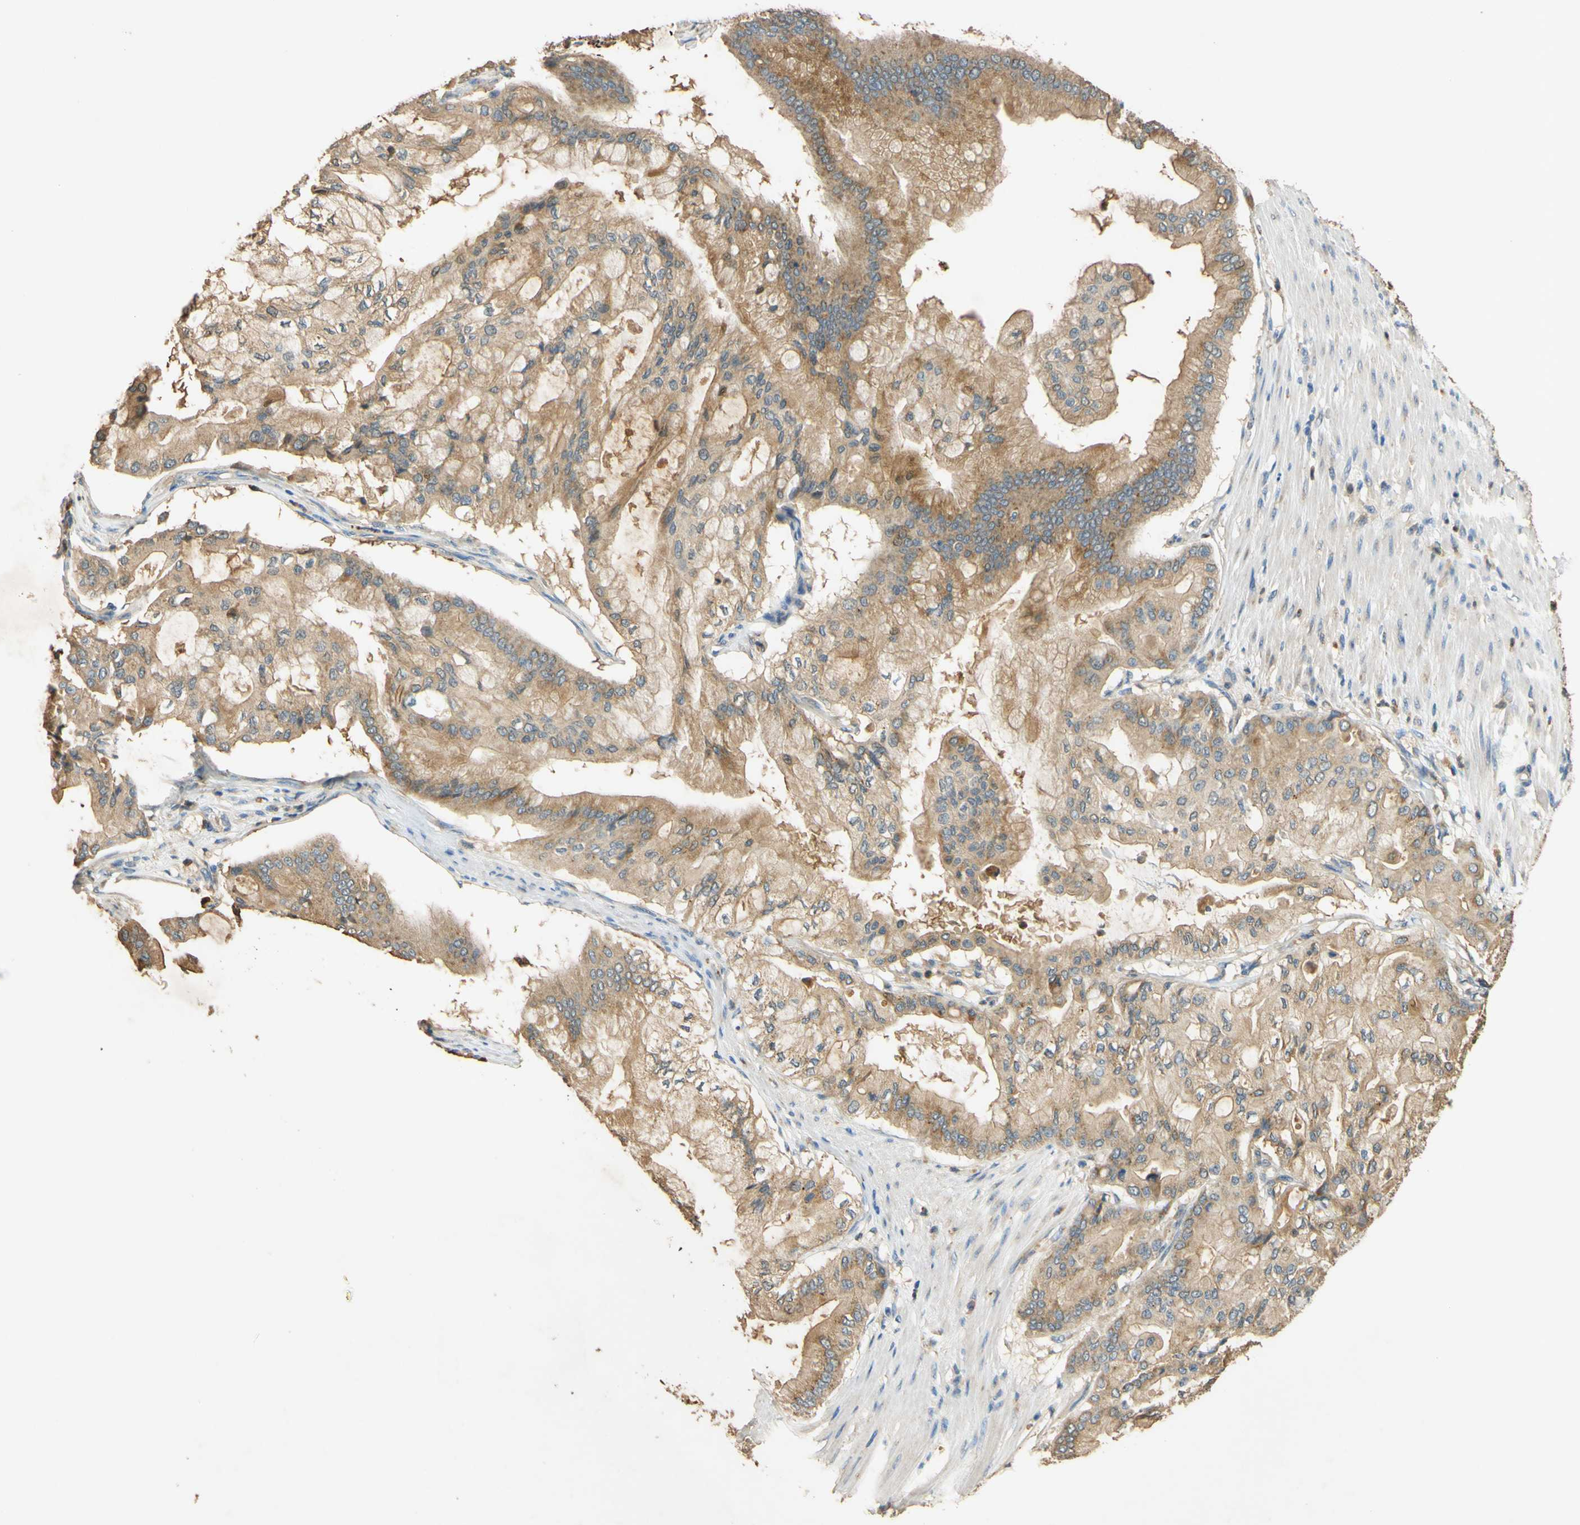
{"staining": {"intensity": "moderate", "quantity": ">75%", "location": "cytoplasmic/membranous"}, "tissue": "pancreatic cancer", "cell_type": "Tumor cells", "image_type": "cancer", "snomed": [{"axis": "morphology", "description": "Adenocarcinoma, NOS"}, {"axis": "morphology", "description": "Adenocarcinoma, metastatic, NOS"}, {"axis": "topography", "description": "Lymph node"}, {"axis": "topography", "description": "Pancreas"}, {"axis": "topography", "description": "Duodenum"}], "caption": "Immunohistochemical staining of pancreatic cancer (adenocarcinoma) shows medium levels of moderate cytoplasmic/membranous protein staining in approximately >75% of tumor cells.", "gene": "ENTREP2", "patient": {"sex": "female", "age": 64}}